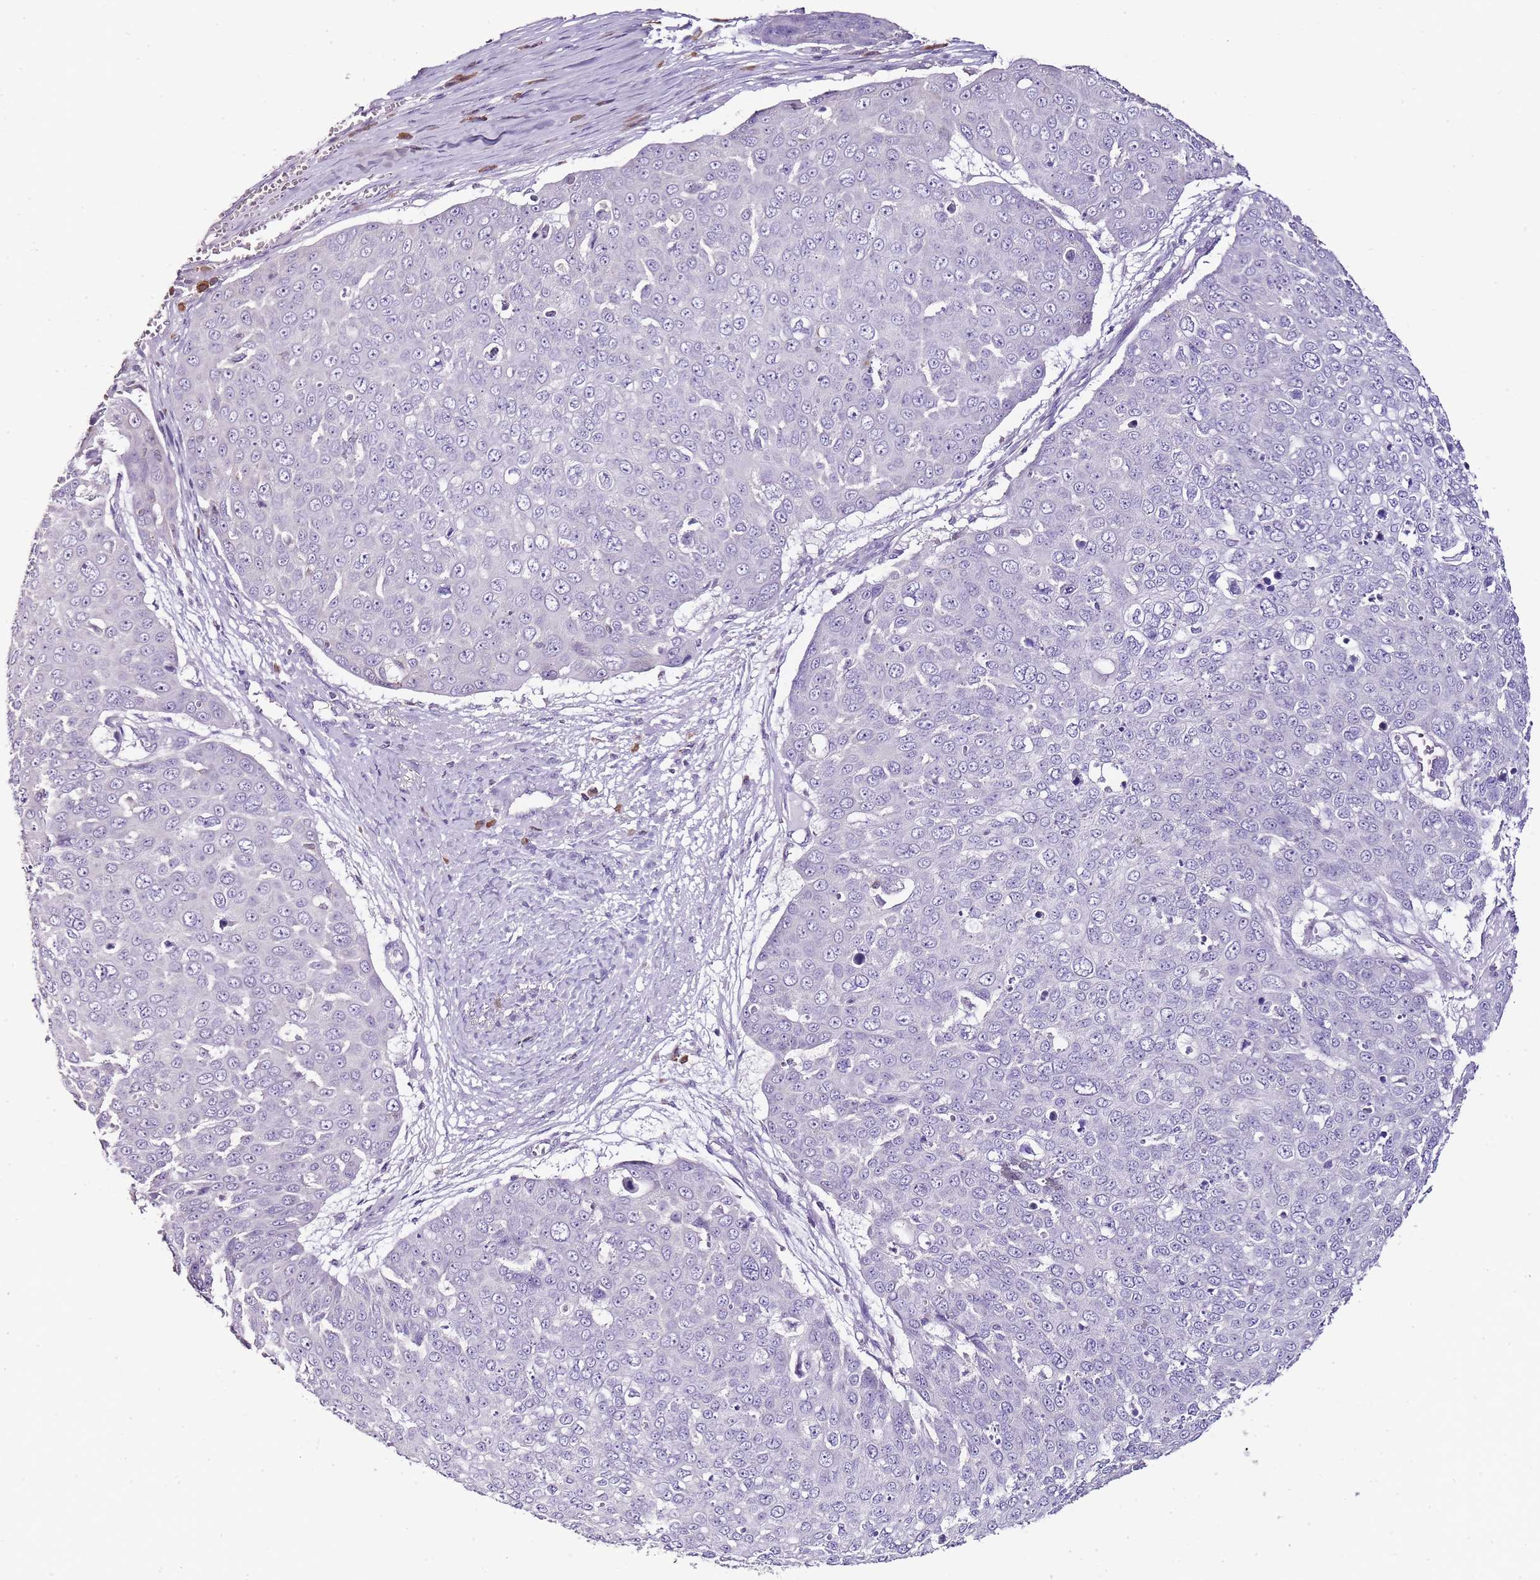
{"staining": {"intensity": "negative", "quantity": "none", "location": "none"}, "tissue": "skin cancer", "cell_type": "Tumor cells", "image_type": "cancer", "snomed": [{"axis": "morphology", "description": "Squamous cell carcinoma, NOS"}, {"axis": "topography", "description": "Skin"}], "caption": "Immunohistochemistry photomicrograph of neoplastic tissue: human skin cancer (squamous cell carcinoma) stained with DAB displays no significant protein expression in tumor cells.", "gene": "ZBP1", "patient": {"sex": "male", "age": 71}}